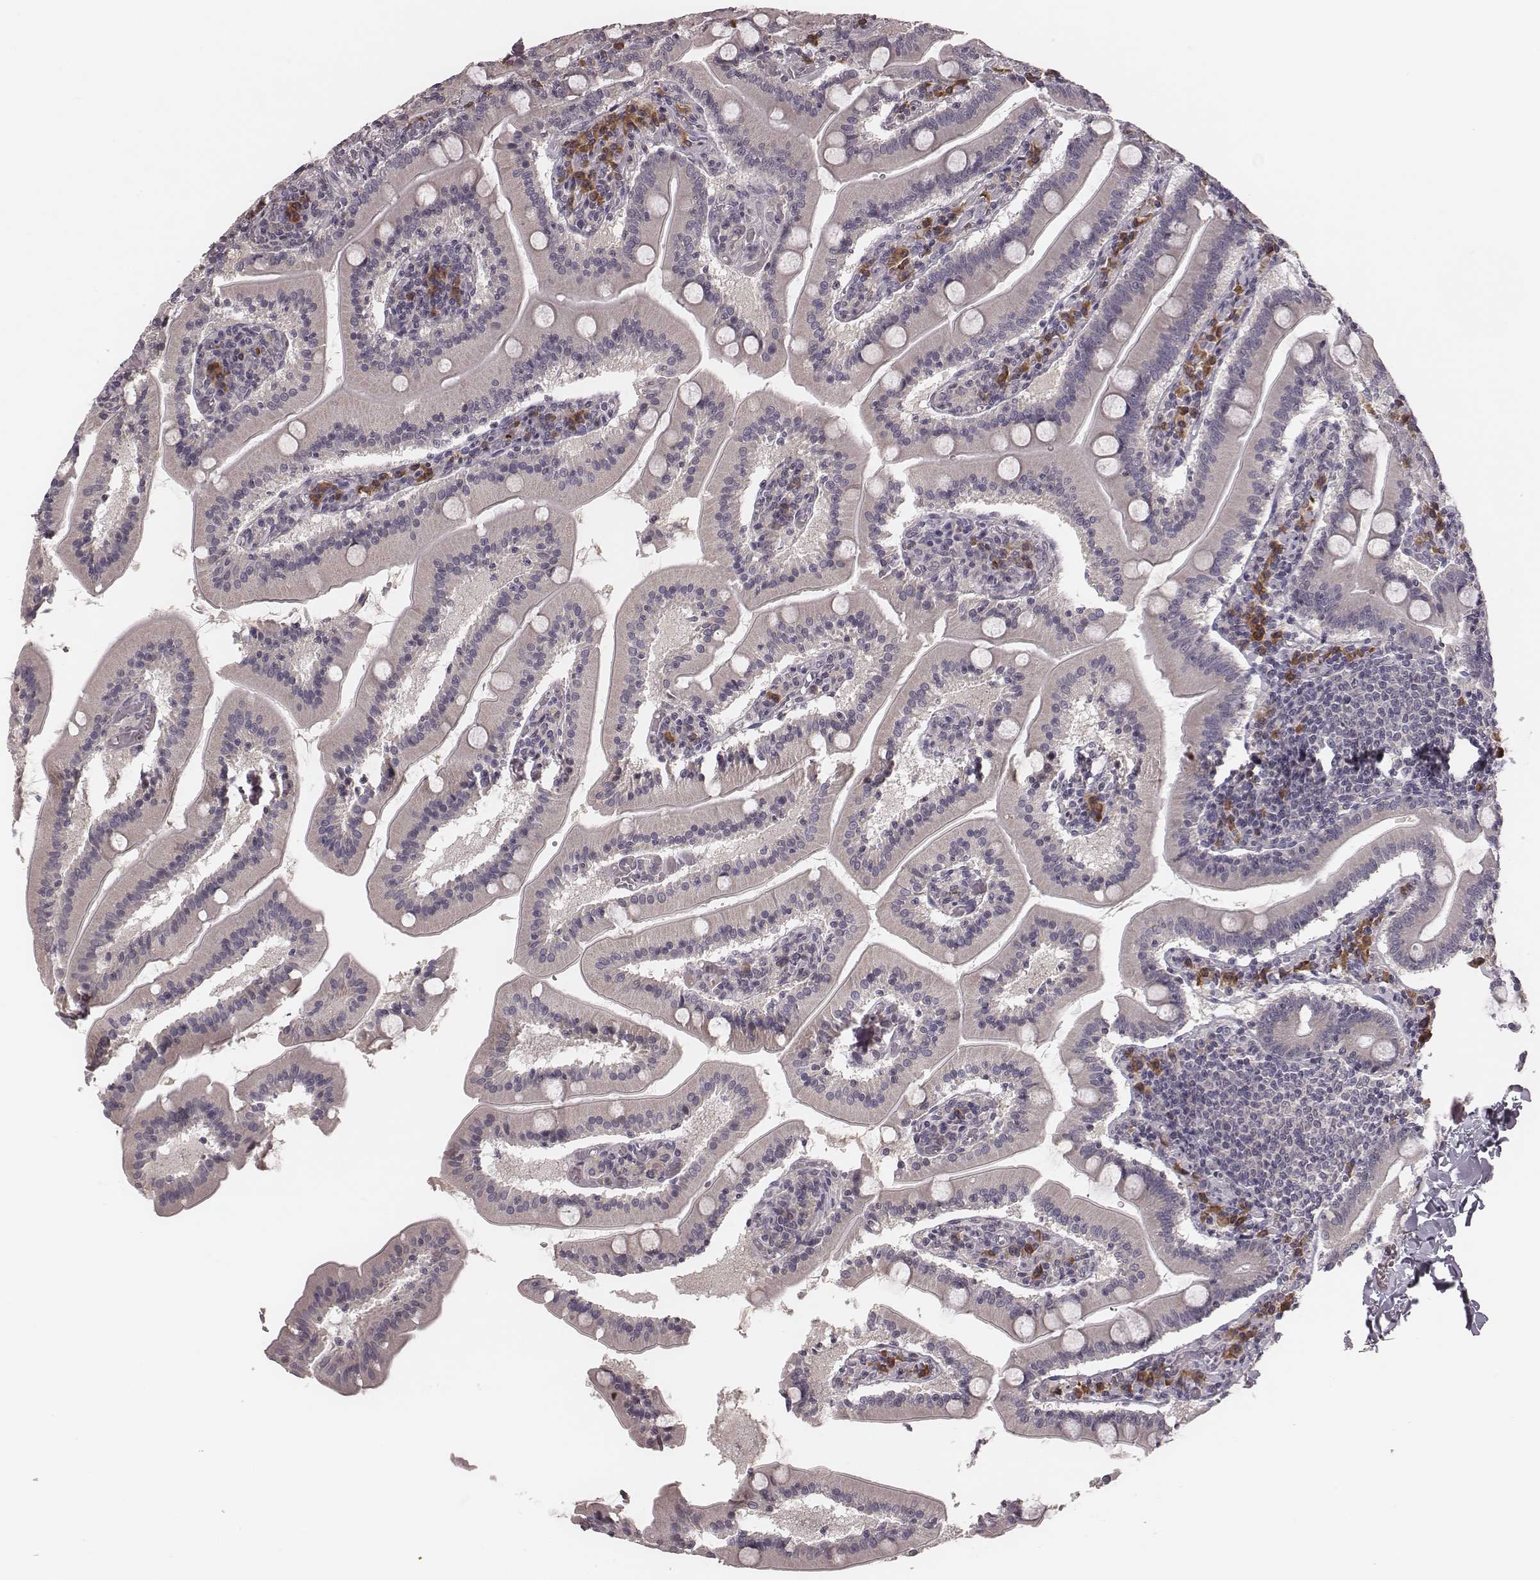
{"staining": {"intensity": "weak", "quantity": "<25%", "location": "cytoplasmic/membranous"}, "tissue": "small intestine", "cell_type": "Glandular cells", "image_type": "normal", "snomed": [{"axis": "morphology", "description": "Normal tissue, NOS"}, {"axis": "topography", "description": "Small intestine"}], "caption": "Glandular cells show no significant staining in benign small intestine. (DAB immunohistochemistry, high magnification).", "gene": "P2RX5", "patient": {"sex": "male", "age": 37}}